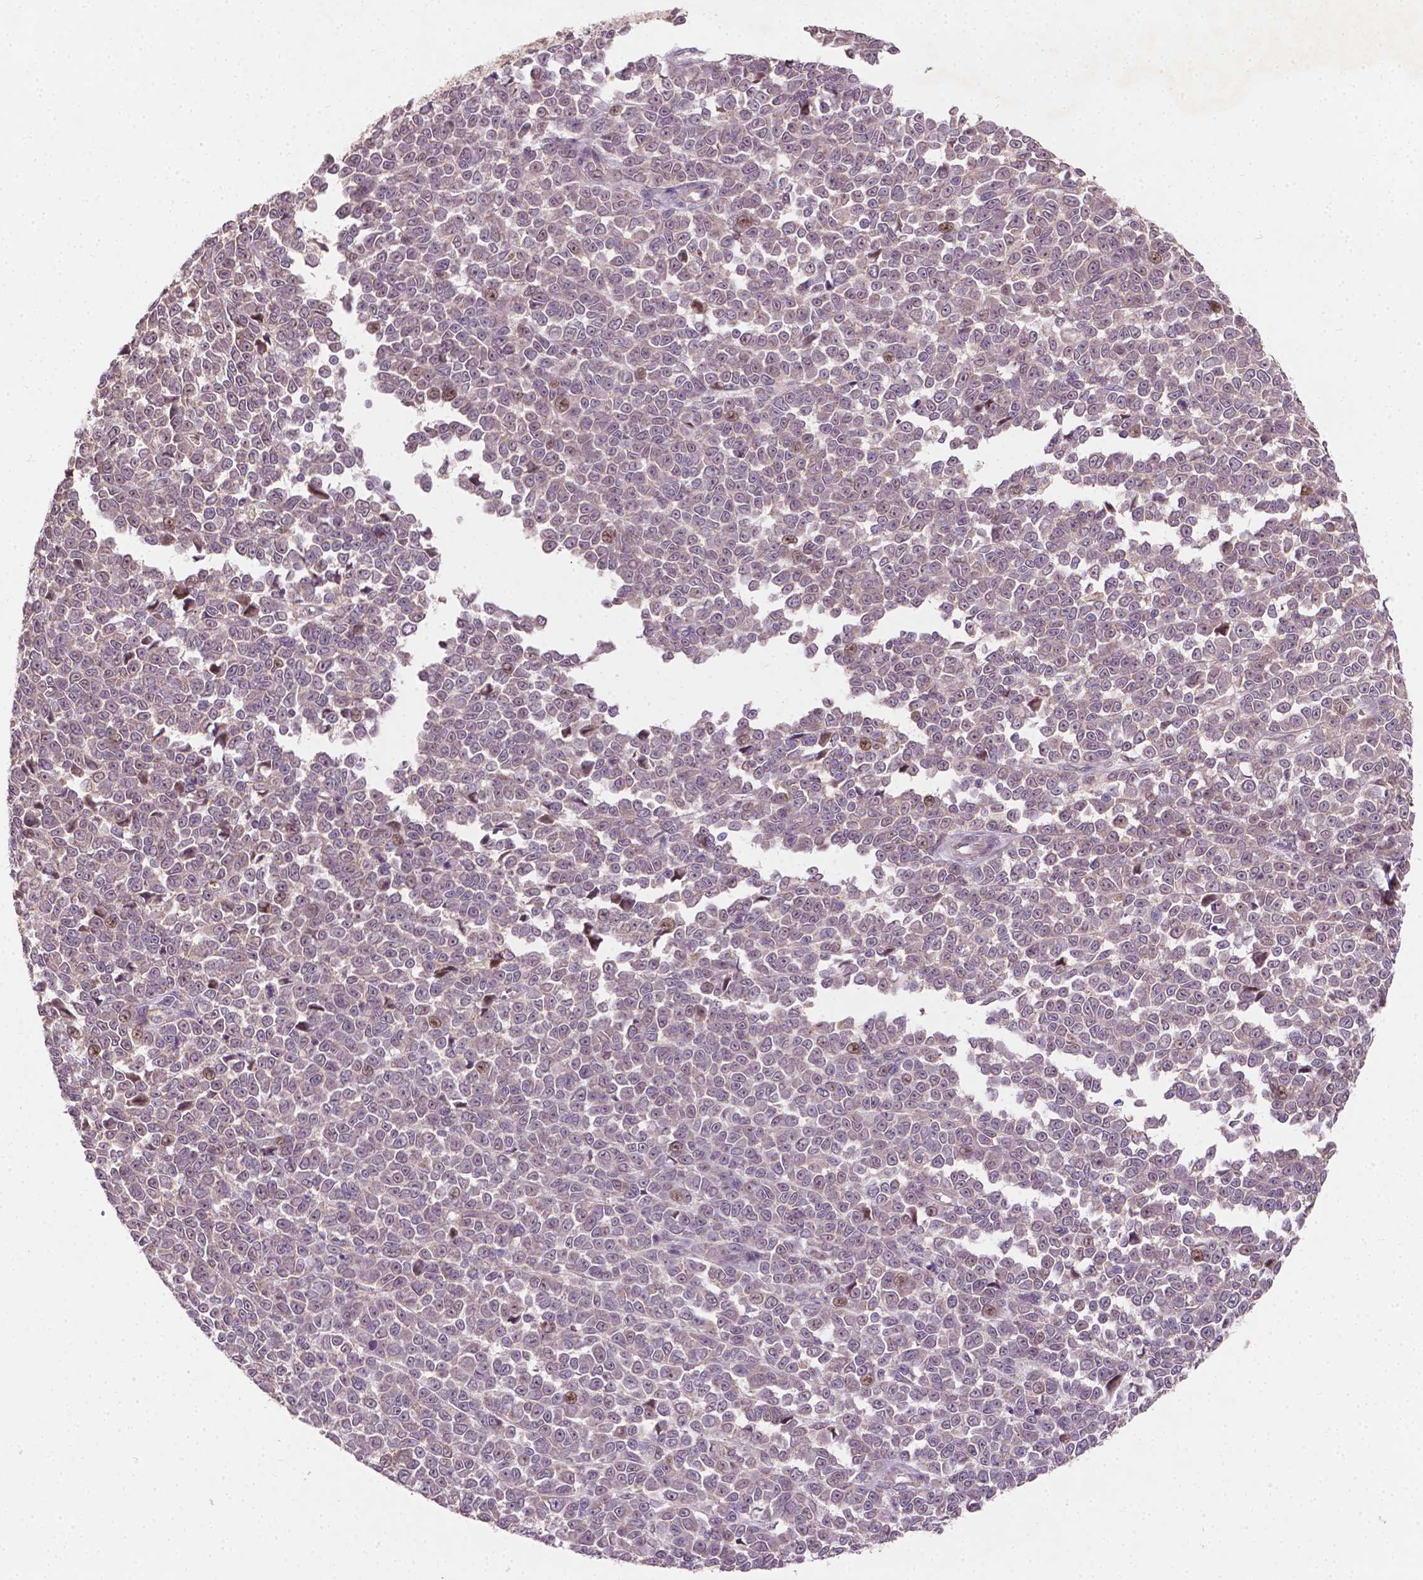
{"staining": {"intensity": "moderate", "quantity": "<25%", "location": "nuclear"}, "tissue": "melanoma", "cell_type": "Tumor cells", "image_type": "cancer", "snomed": [{"axis": "morphology", "description": "Malignant melanoma, NOS"}, {"axis": "topography", "description": "Skin"}], "caption": "Immunohistochemistry (IHC) photomicrograph of human malignant melanoma stained for a protein (brown), which exhibits low levels of moderate nuclear expression in approximately <25% of tumor cells.", "gene": "DUSP16", "patient": {"sex": "female", "age": 95}}